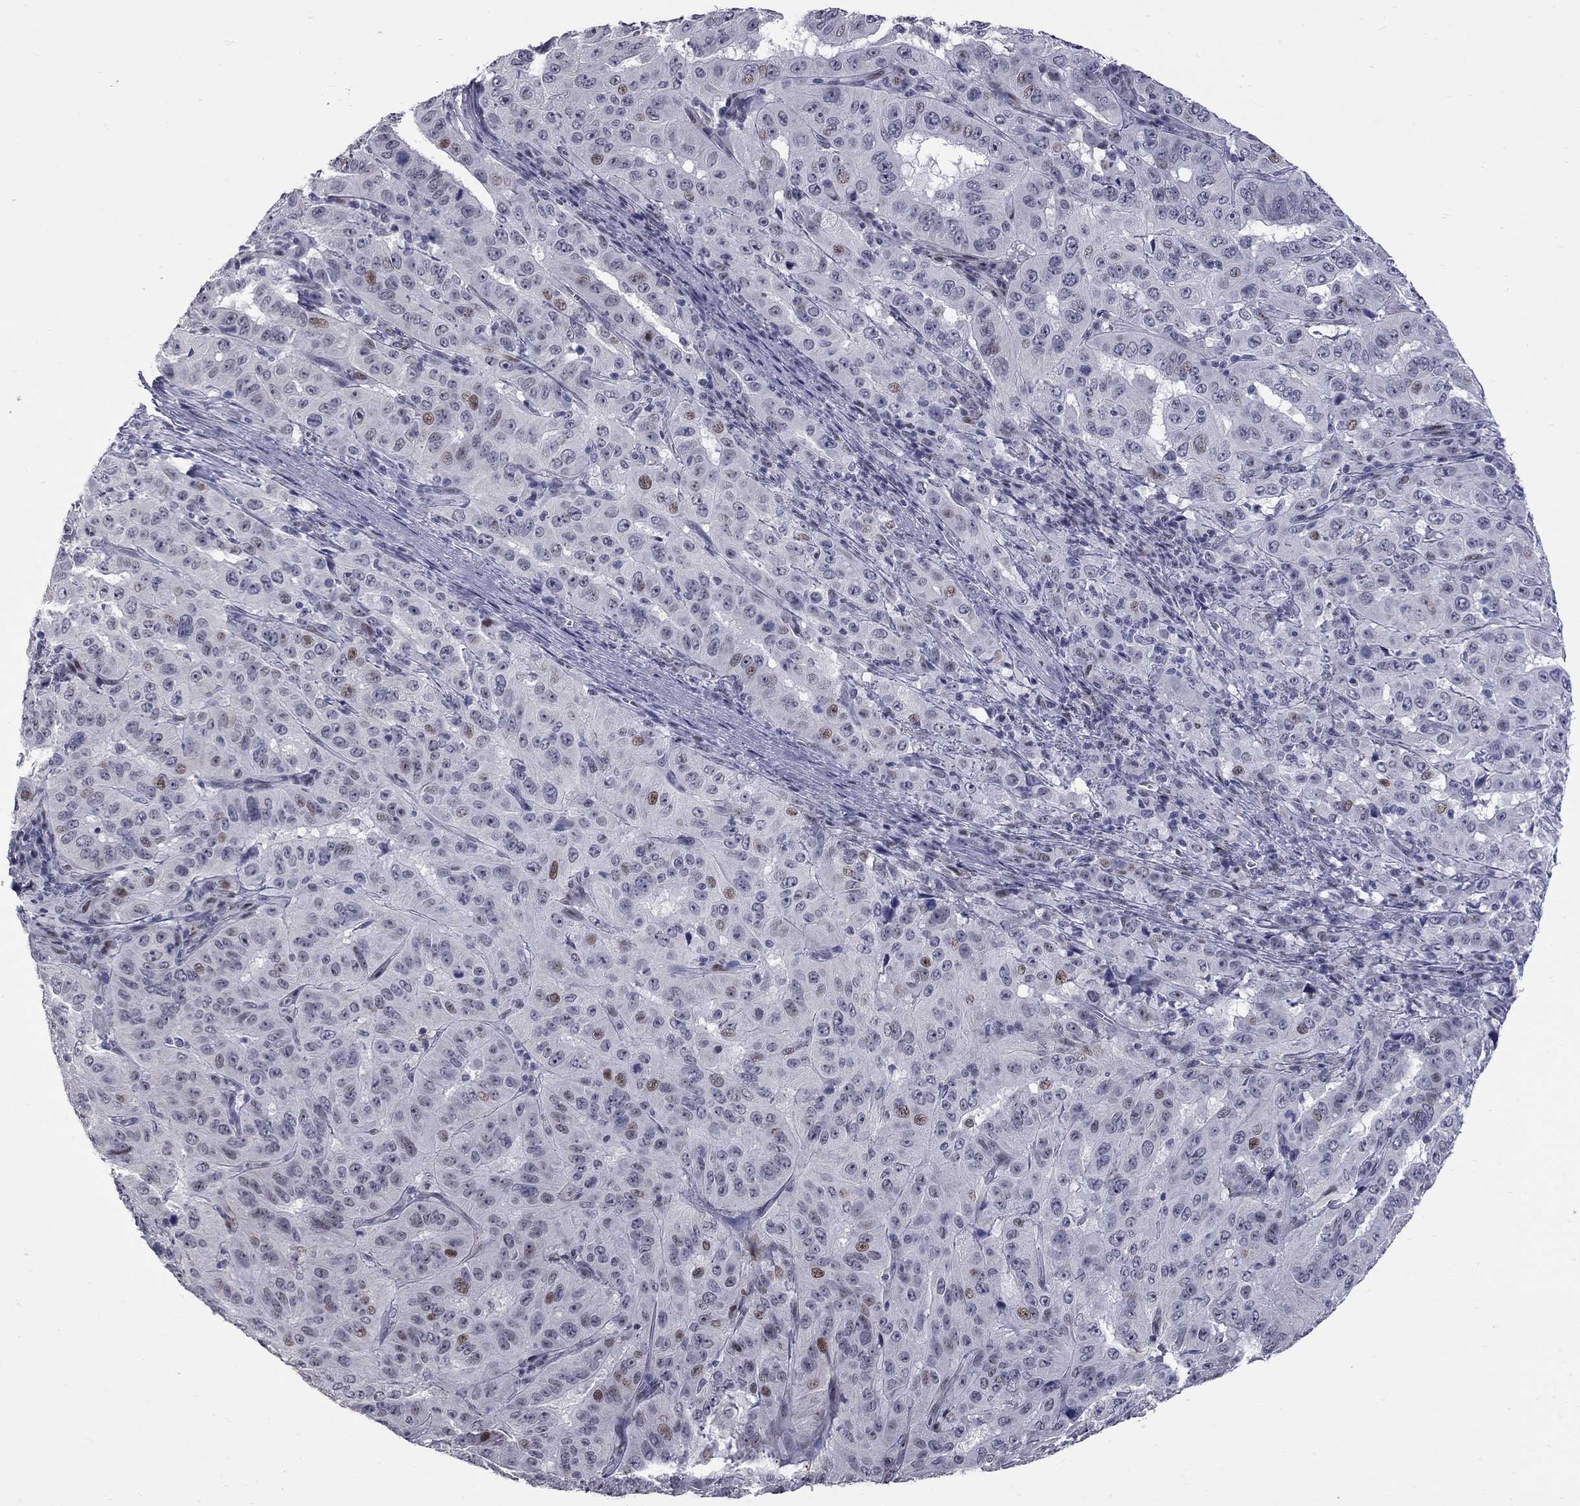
{"staining": {"intensity": "moderate", "quantity": "<25%", "location": "nuclear"}, "tissue": "pancreatic cancer", "cell_type": "Tumor cells", "image_type": "cancer", "snomed": [{"axis": "morphology", "description": "Adenocarcinoma, NOS"}, {"axis": "topography", "description": "Pancreas"}], "caption": "An immunohistochemistry micrograph of neoplastic tissue is shown. Protein staining in brown labels moderate nuclear positivity in pancreatic cancer (adenocarcinoma) within tumor cells.", "gene": "ZNF154", "patient": {"sex": "male", "age": 63}}